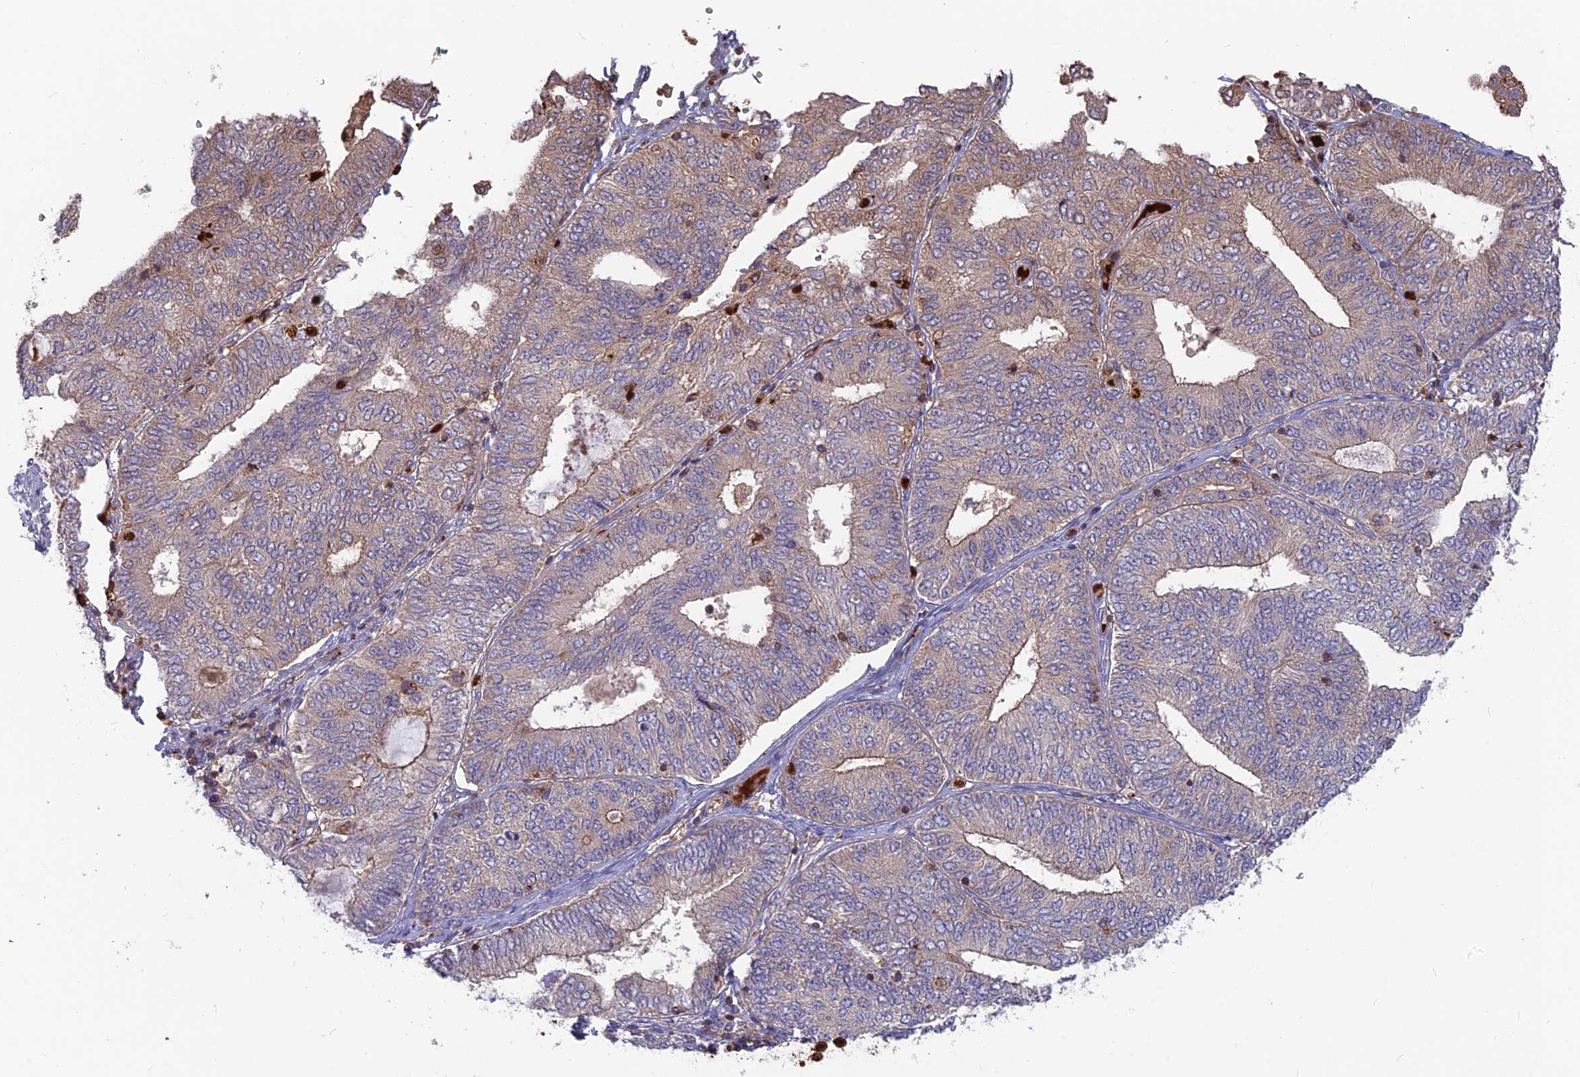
{"staining": {"intensity": "weak", "quantity": "<25%", "location": "cytoplasmic/membranous"}, "tissue": "endometrial cancer", "cell_type": "Tumor cells", "image_type": "cancer", "snomed": [{"axis": "morphology", "description": "Adenocarcinoma, NOS"}, {"axis": "topography", "description": "Endometrium"}], "caption": "Micrograph shows no significant protein positivity in tumor cells of endometrial adenocarcinoma. (DAB IHC visualized using brightfield microscopy, high magnification).", "gene": "CPNE7", "patient": {"sex": "female", "age": 68}}